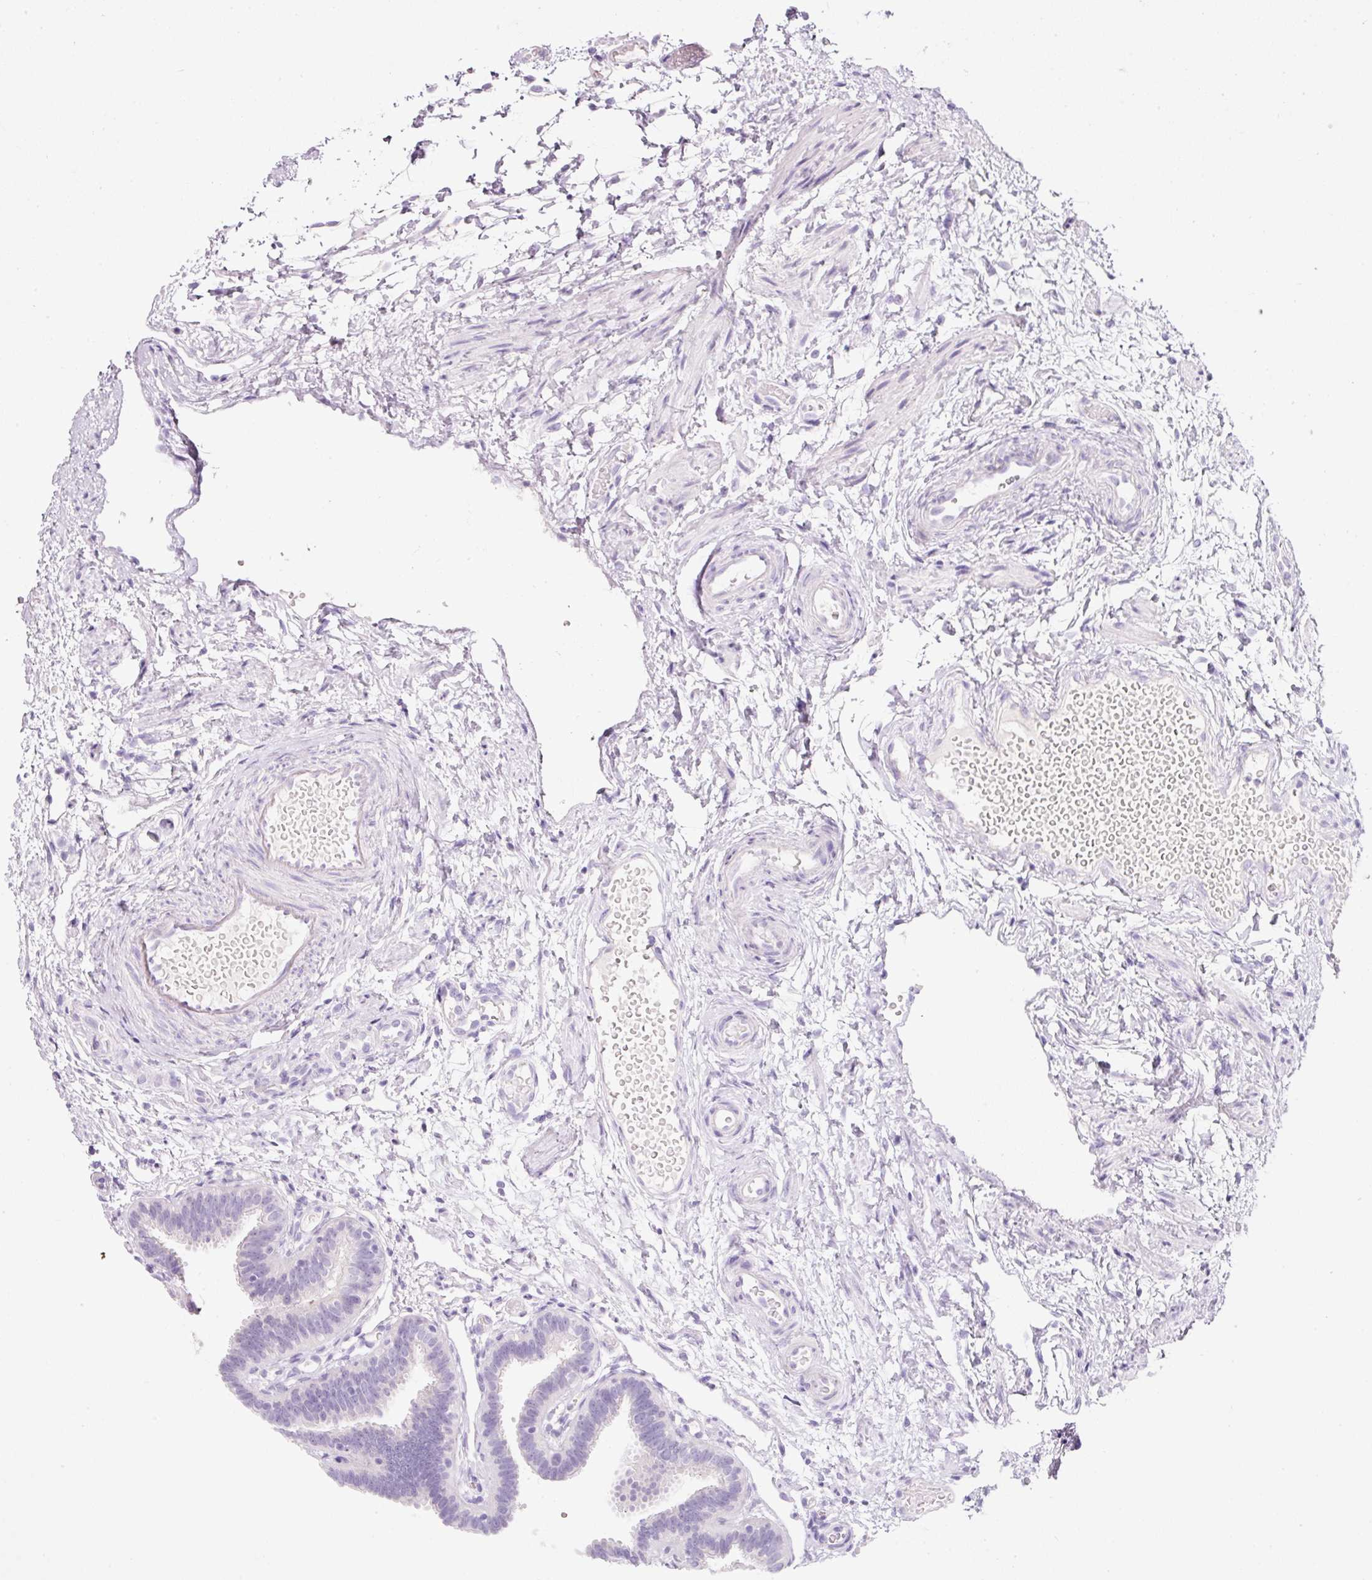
{"staining": {"intensity": "negative", "quantity": "none", "location": "none"}, "tissue": "fallopian tube", "cell_type": "Glandular cells", "image_type": "normal", "snomed": [{"axis": "morphology", "description": "Normal tissue, NOS"}, {"axis": "topography", "description": "Fallopian tube"}], "caption": "High power microscopy histopathology image of an immunohistochemistry photomicrograph of normal fallopian tube, revealing no significant staining in glandular cells.", "gene": "SLC2A2", "patient": {"sex": "female", "age": 37}}